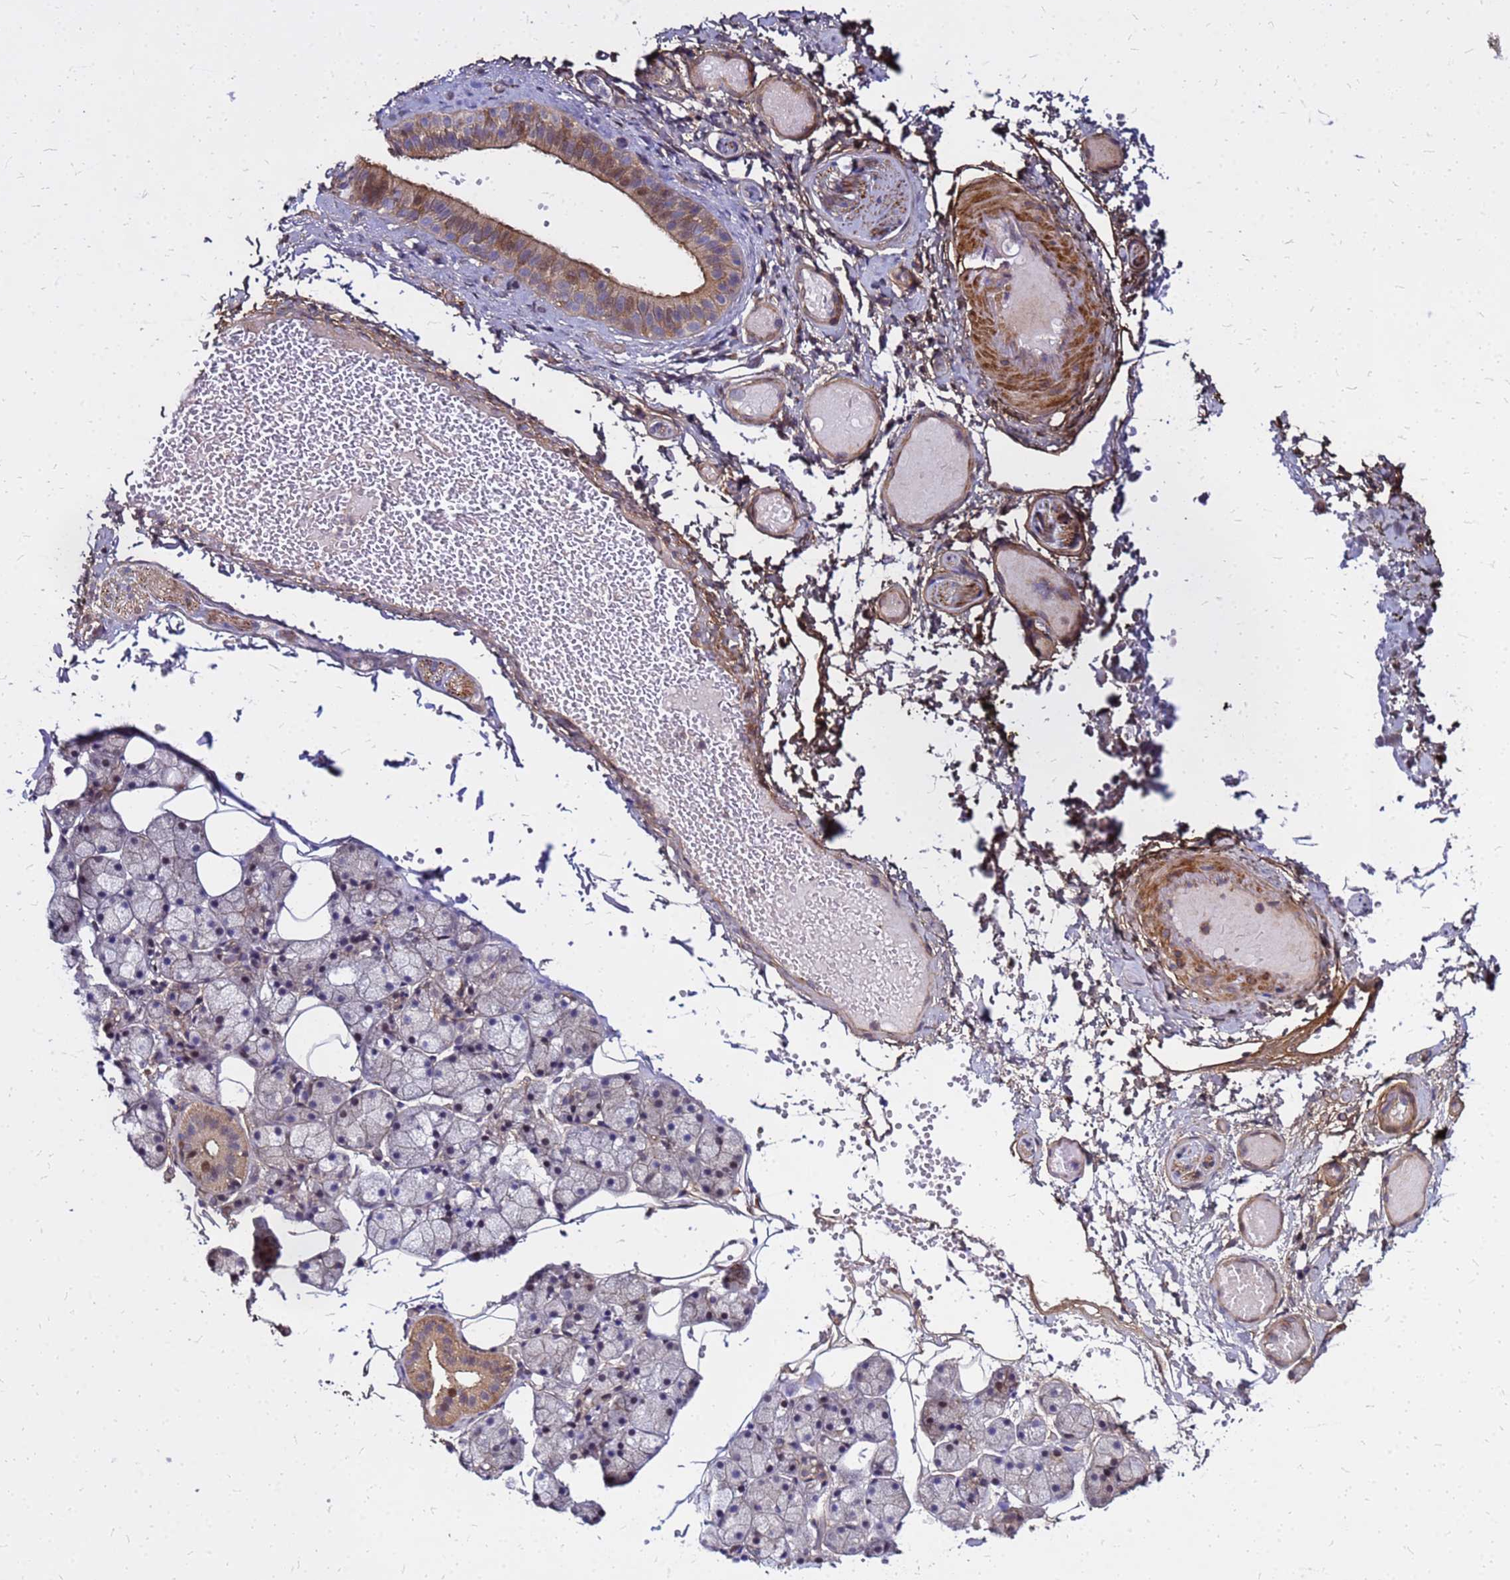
{"staining": {"intensity": "weak", "quantity": "25%-75%", "location": "cytoplasmic/membranous"}, "tissue": "salivary gland", "cell_type": "Glandular cells", "image_type": "normal", "snomed": [{"axis": "morphology", "description": "Normal tissue, NOS"}, {"axis": "topography", "description": "Salivary gland"}], "caption": "Salivary gland stained with immunohistochemistry (IHC) displays weak cytoplasmic/membranous staining in about 25%-75% of glandular cells. (brown staining indicates protein expression, while blue staining denotes nuclei).", "gene": "CYBC1", "patient": {"sex": "female", "age": 33}}